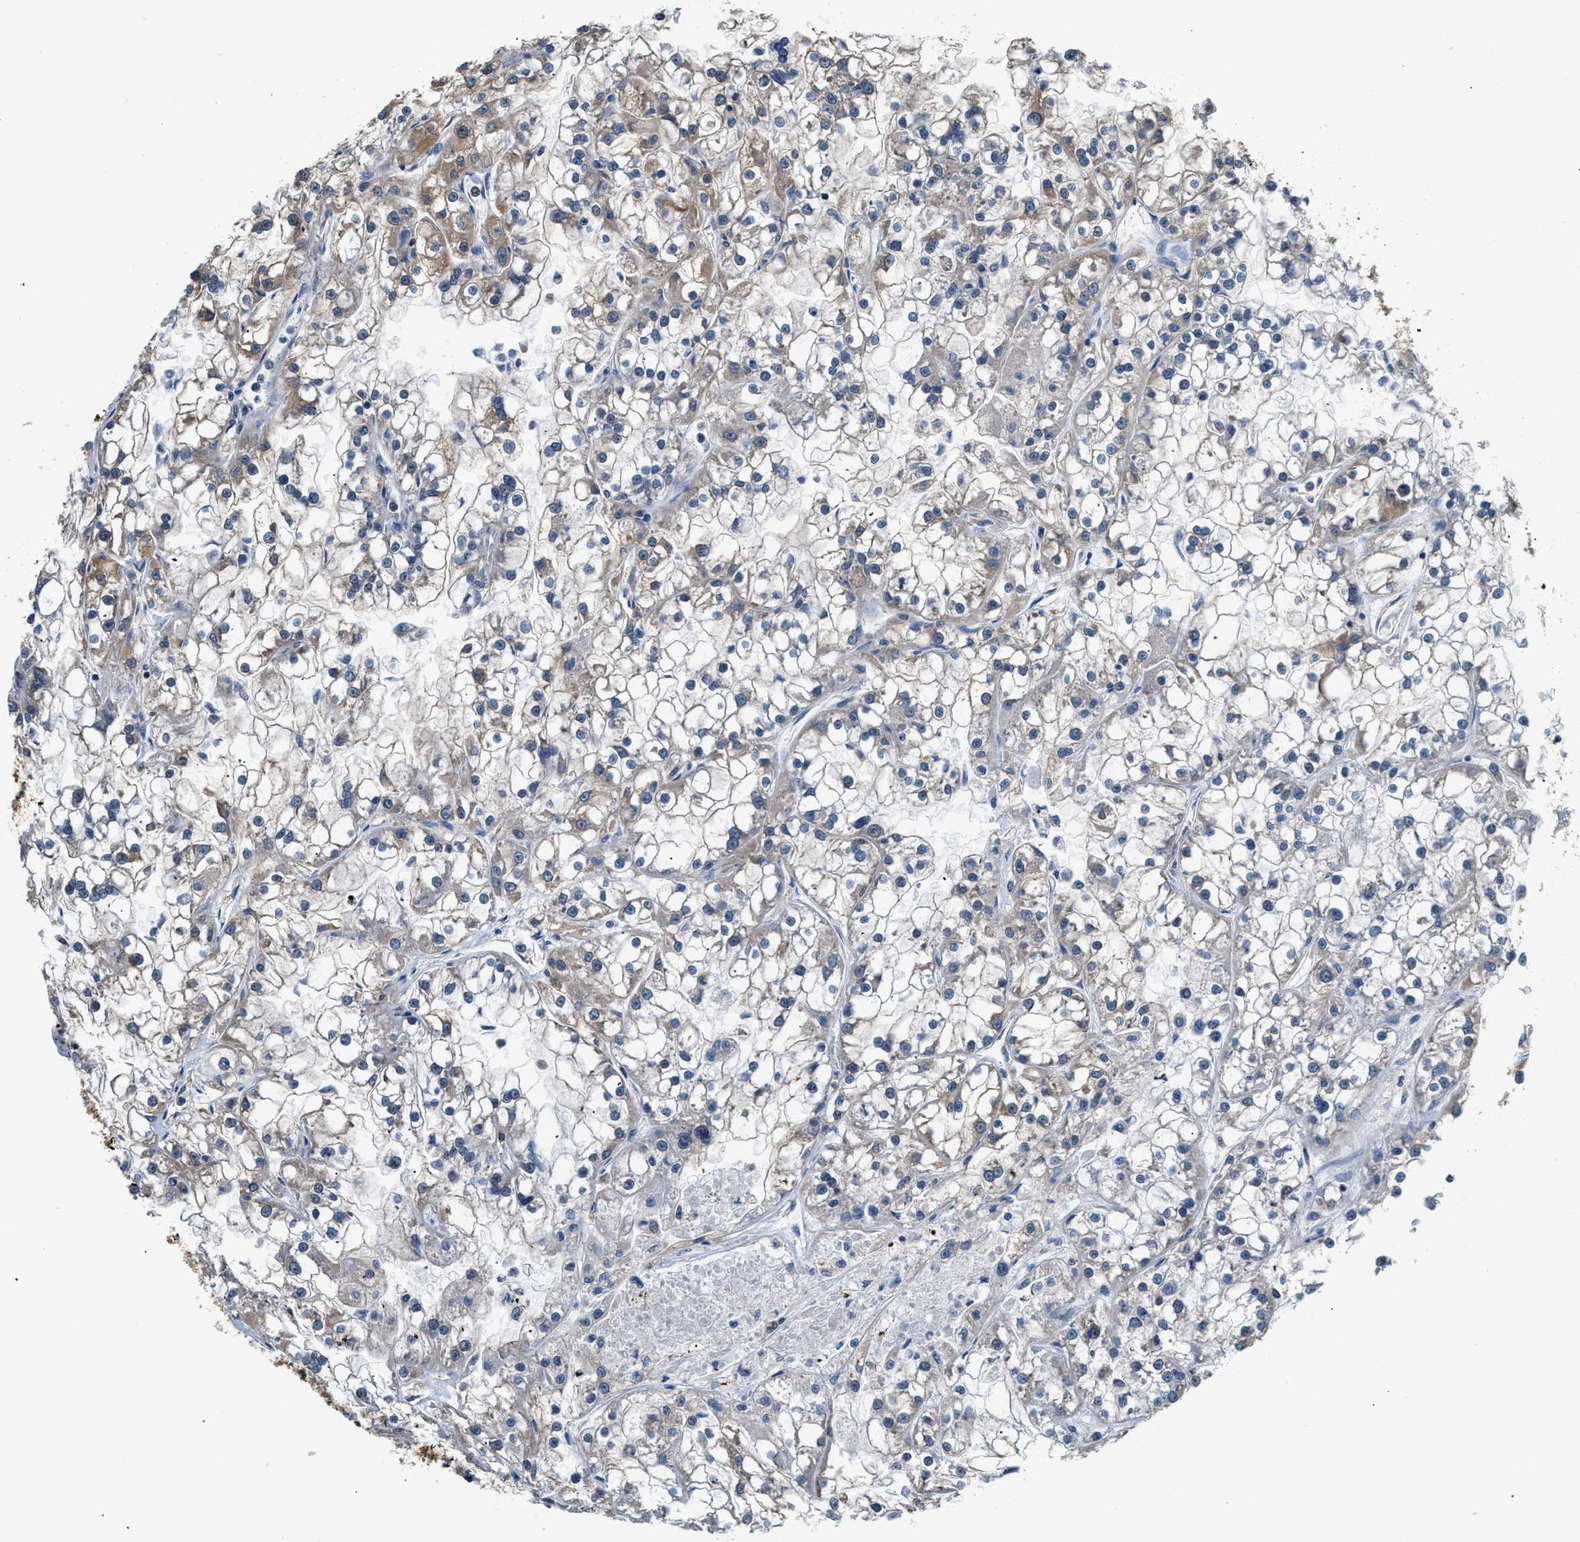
{"staining": {"intensity": "weak", "quantity": "<25%", "location": "cytoplasmic/membranous"}, "tissue": "renal cancer", "cell_type": "Tumor cells", "image_type": "cancer", "snomed": [{"axis": "morphology", "description": "Adenocarcinoma, NOS"}, {"axis": "topography", "description": "Kidney"}], "caption": "This photomicrograph is of renal cancer (adenocarcinoma) stained with immunohistochemistry (IHC) to label a protein in brown with the nuclei are counter-stained blue. There is no expression in tumor cells.", "gene": "PPP2R1B", "patient": {"sex": "female", "age": 52}}